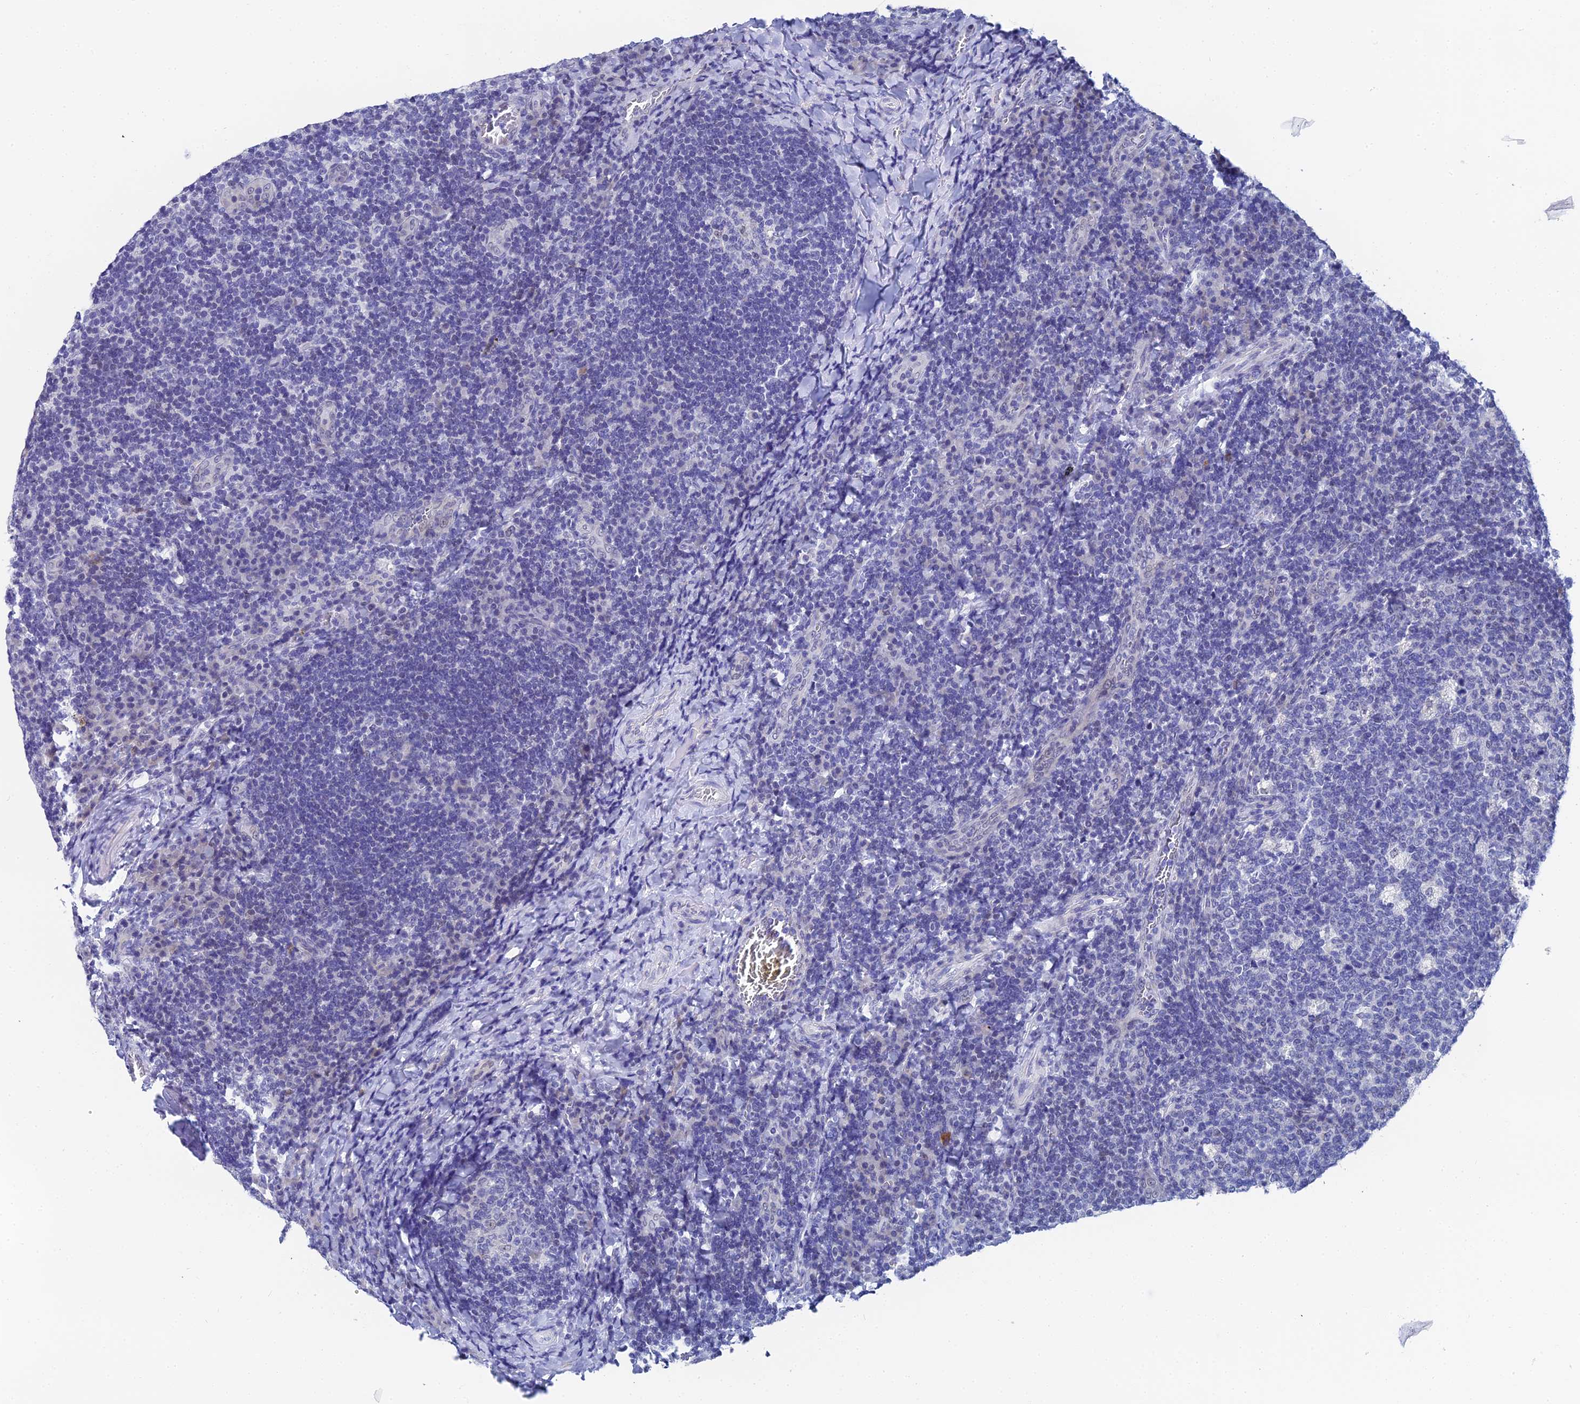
{"staining": {"intensity": "negative", "quantity": "none", "location": "none"}, "tissue": "tonsil", "cell_type": "Germinal center cells", "image_type": "normal", "snomed": [{"axis": "morphology", "description": "Normal tissue, NOS"}, {"axis": "topography", "description": "Tonsil"}], "caption": "This is a photomicrograph of IHC staining of unremarkable tonsil, which shows no expression in germinal center cells. (DAB immunohistochemistry visualized using brightfield microscopy, high magnification).", "gene": "OCM2", "patient": {"sex": "male", "age": 17}}